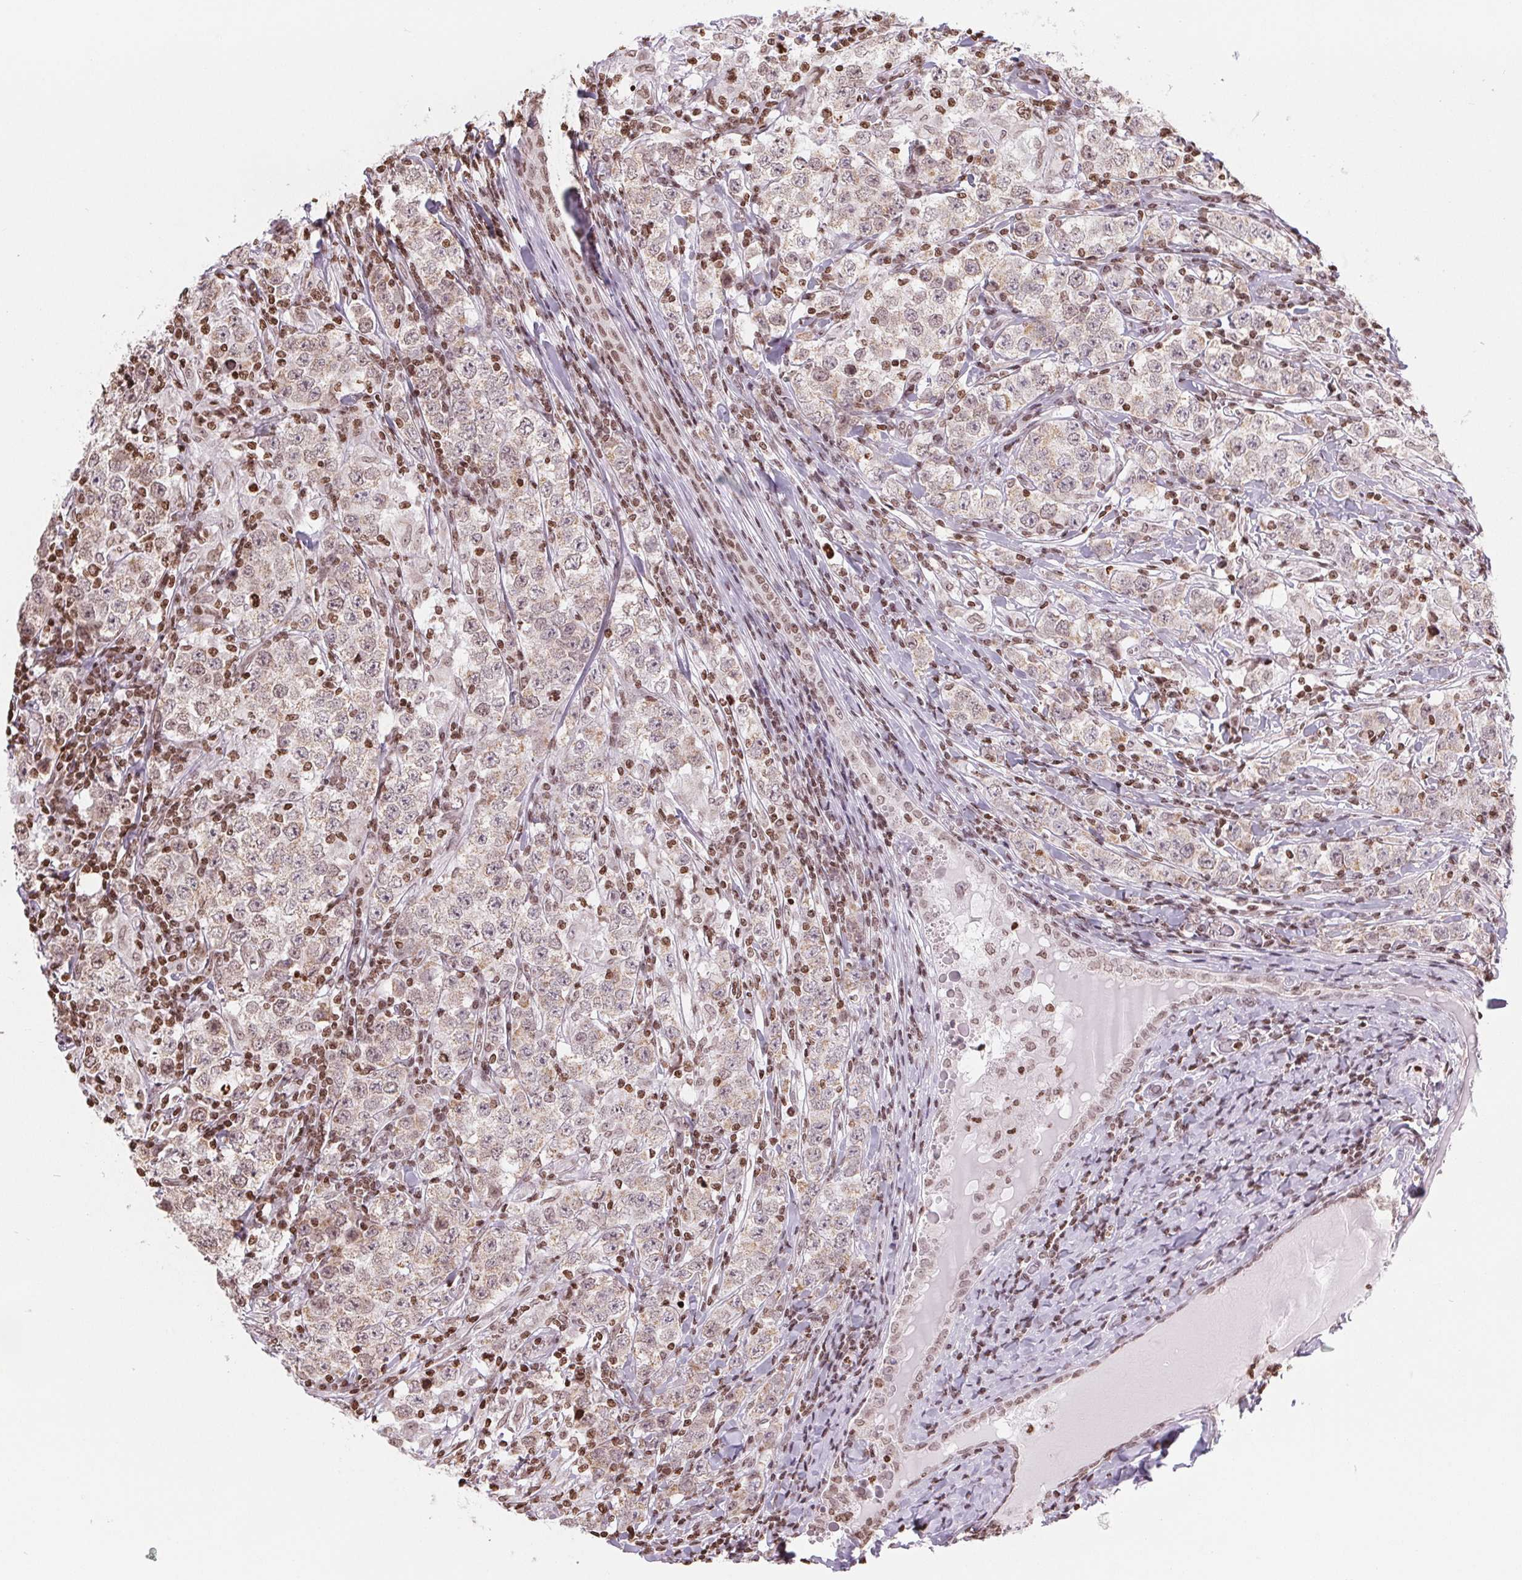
{"staining": {"intensity": "weak", "quantity": "25%-75%", "location": "cytoplasmic/membranous"}, "tissue": "testis cancer", "cell_type": "Tumor cells", "image_type": "cancer", "snomed": [{"axis": "morphology", "description": "Seminoma, NOS"}, {"axis": "morphology", "description": "Carcinoma, Embryonal, NOS"}, {"axis": "topography", "description": "Testis"}], "caption": "The micrograph demonstrates immunohistochemical staining of testis cancer (embryonal carcinoma). There is weak cytoplasmic/membranous staining is identified in about 25%-75% of tumor cells.", "gene": "SMIM12", "patient": {"sex": "male", "age": 41}}